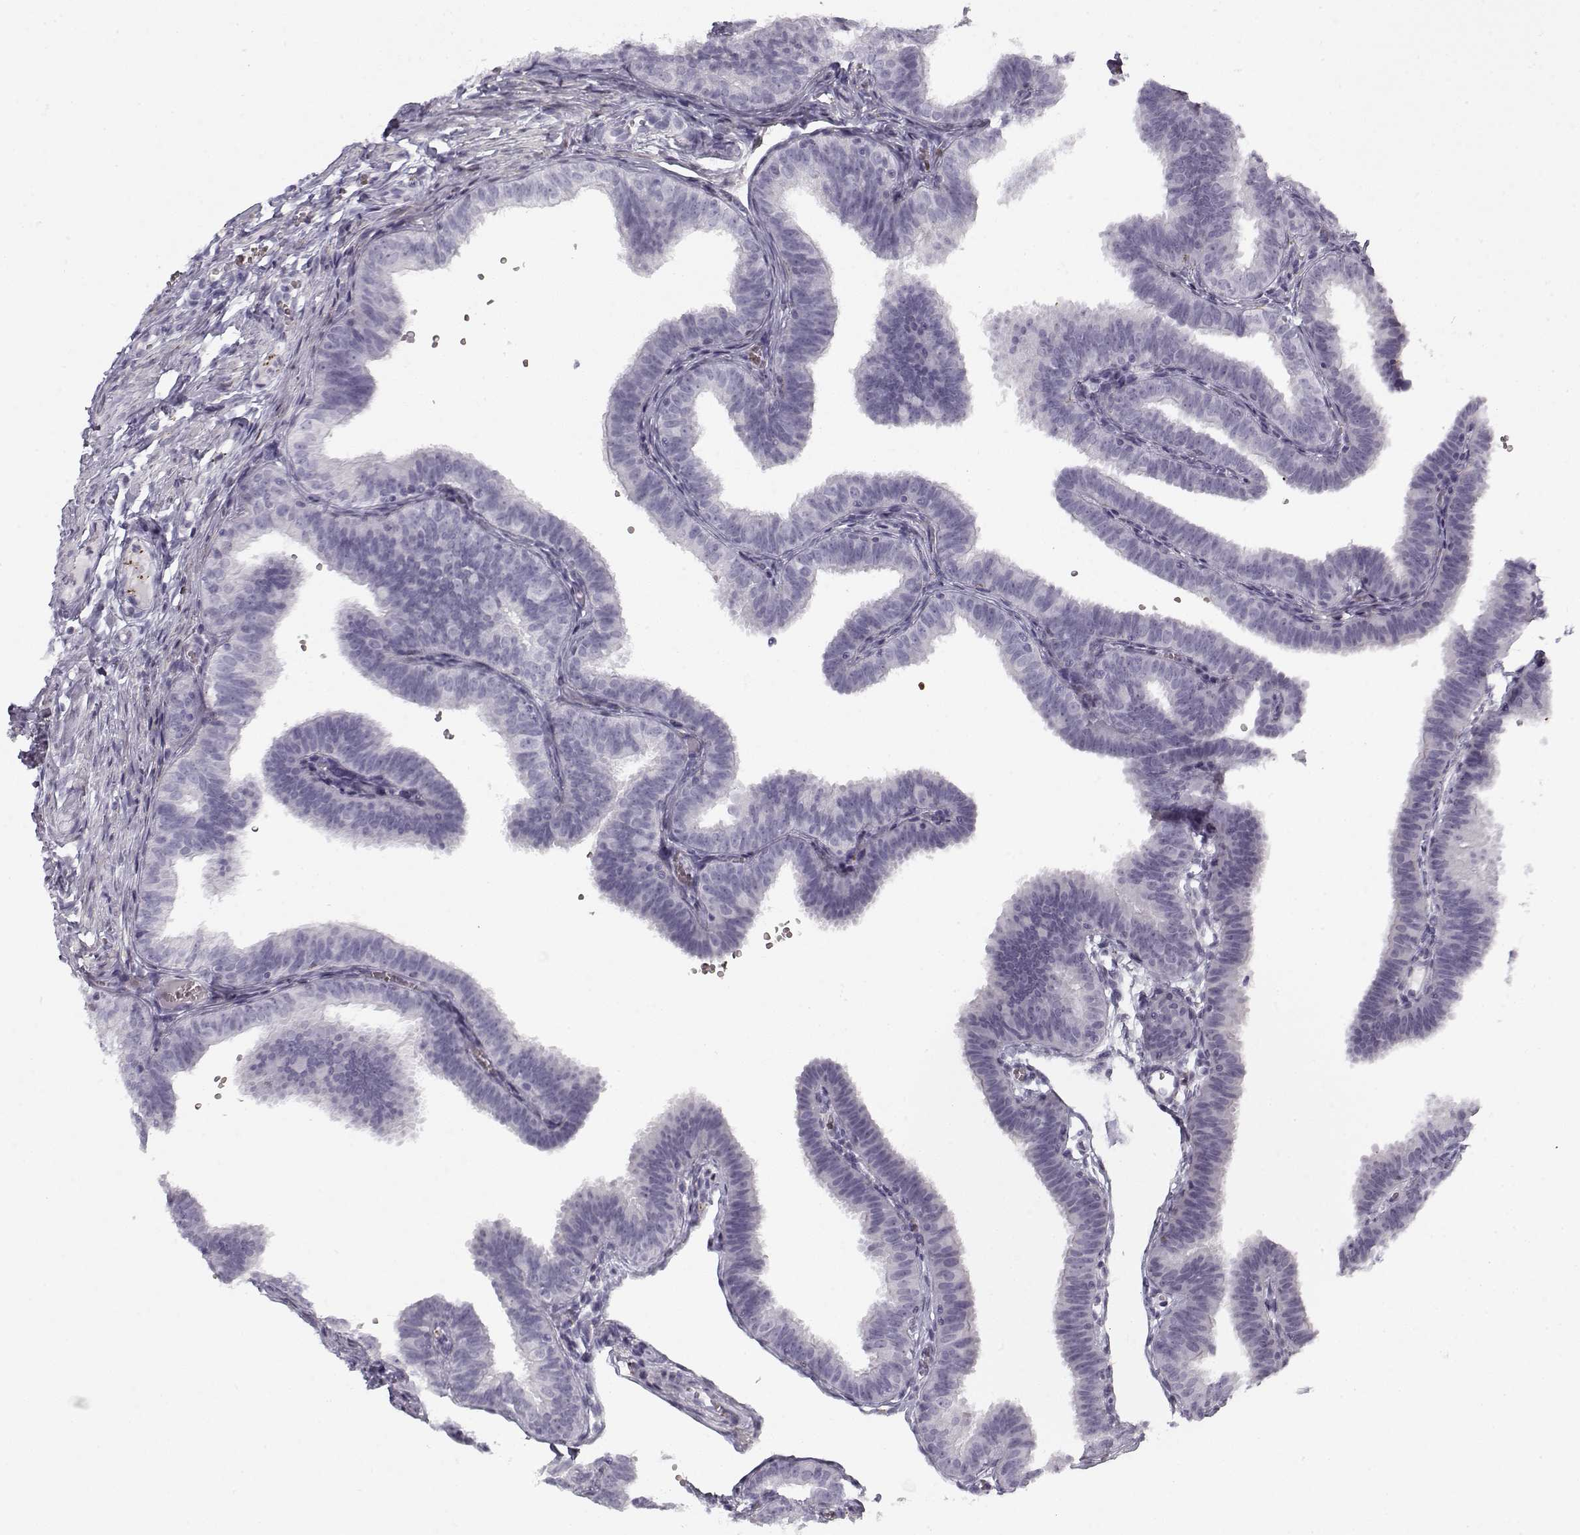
{"staining": {"intensity": "negative", "quantity": "none", "location": "none"}, "tissue": "fallopian tube", "cell_type": "Glandular cells", "image_type": "normal", "snomed": [{"axis": "morphology", "description": "Normal tissue, NOS"}, {"axis": "topography", "description": "Fallopian tube"}], "caption": "A photomicrograph of fallopian tube stained for a protein demonstrates no brown staining in glandular cells. (Brightfield microscopy of DAB (3,3'-diaminobenzidine) immunohistochemistry (IHC) at high magnification).", "gene": "SNCA", "patient": {"sex": "female", "age": 25}}